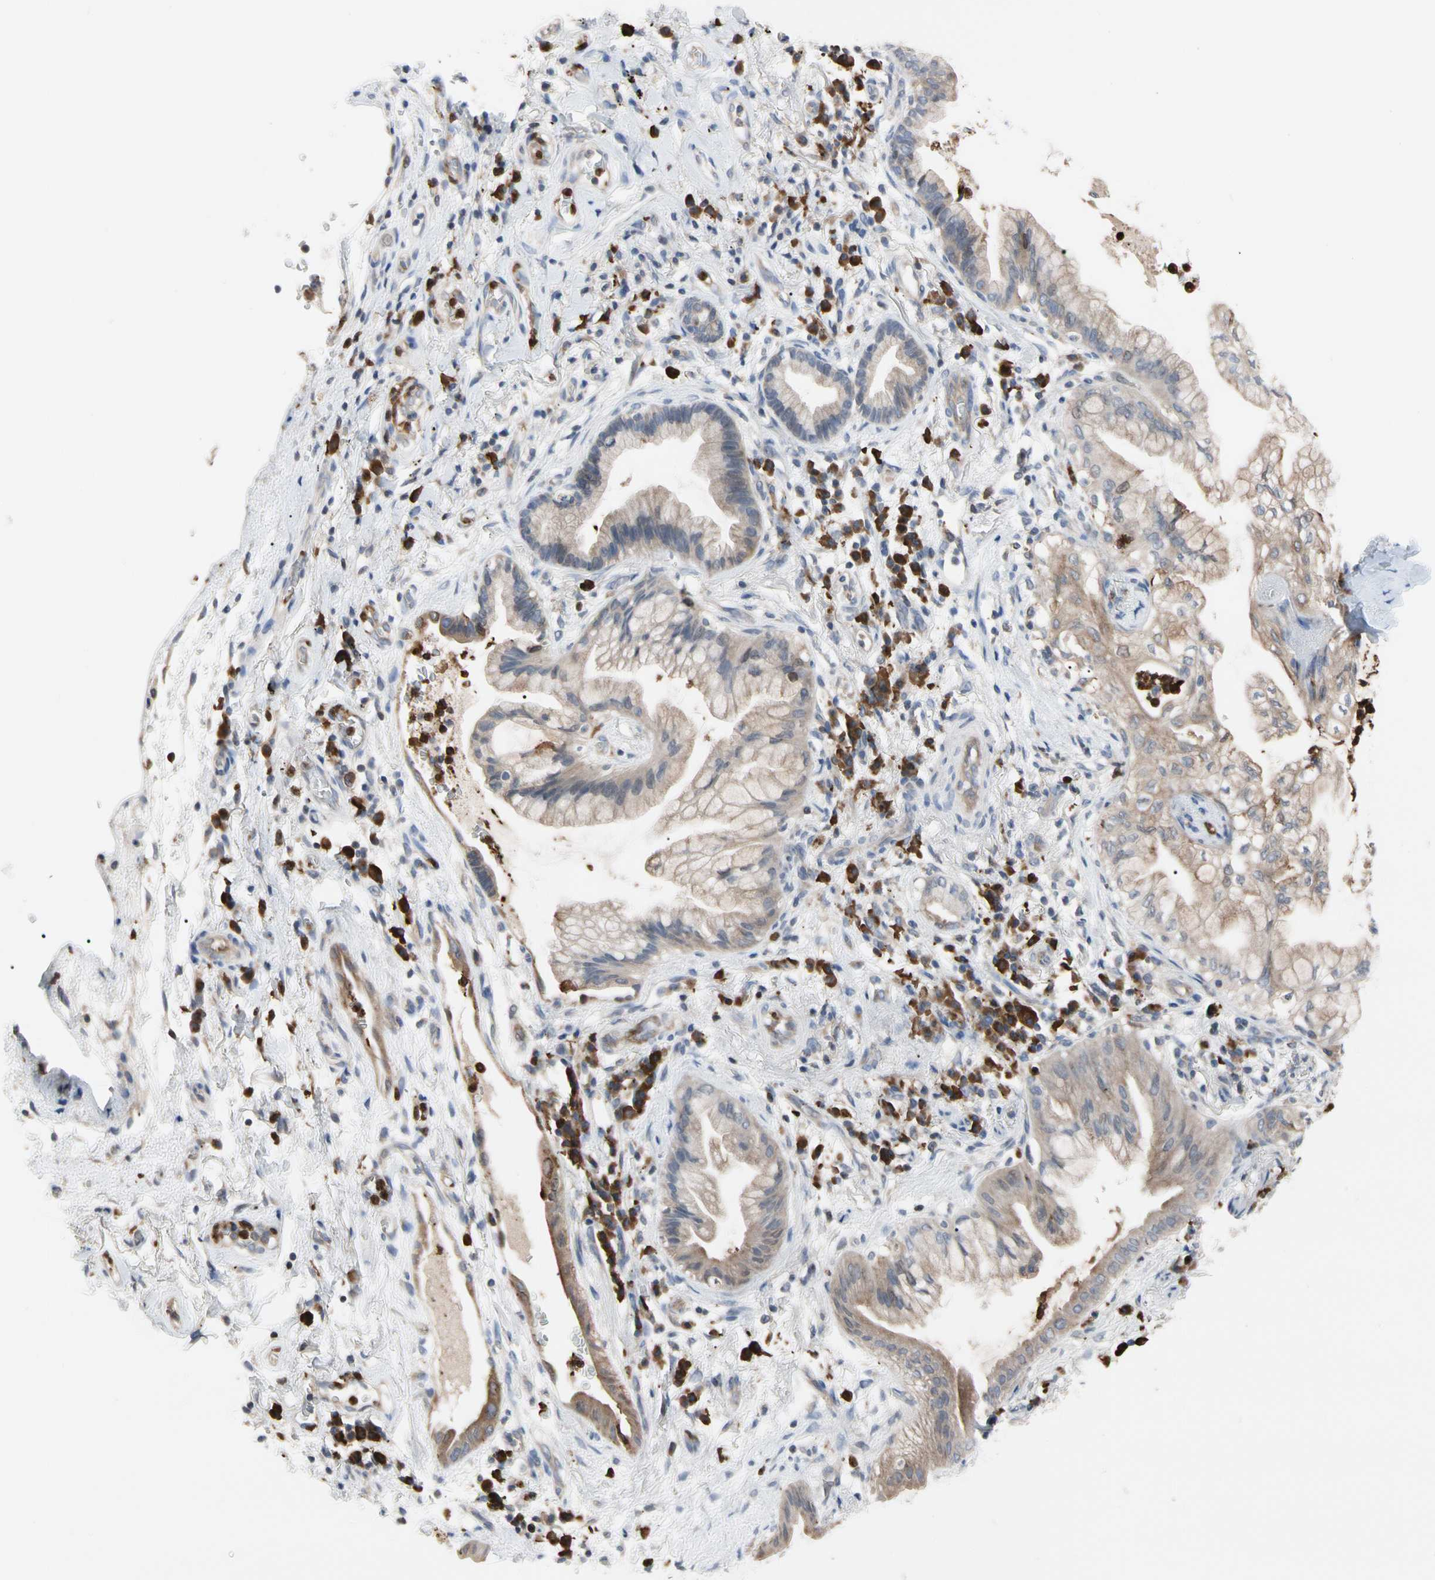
{"staining": {"intensity": "weak", "quantity": ">75%", "location": "cytoplasmic/membranous"}, "tissue": "lung cancer", "cell_type": "Tumor cells", "image_type": "cancer", "snomed": [{"axis": "morphology", "description": "Adenocarcinoma, NOS"}, {"axis": "topography", "description": "Lung"}], "caption": "This is a micrograph of immunohistochemistry (IHC) staining of adenocarcinoma (lung), which shows weak positivity in the cytoplasmic/membranous of tumor cells.", "gene": "MCL1", "patient": {"sex": "female", "age": 70}}